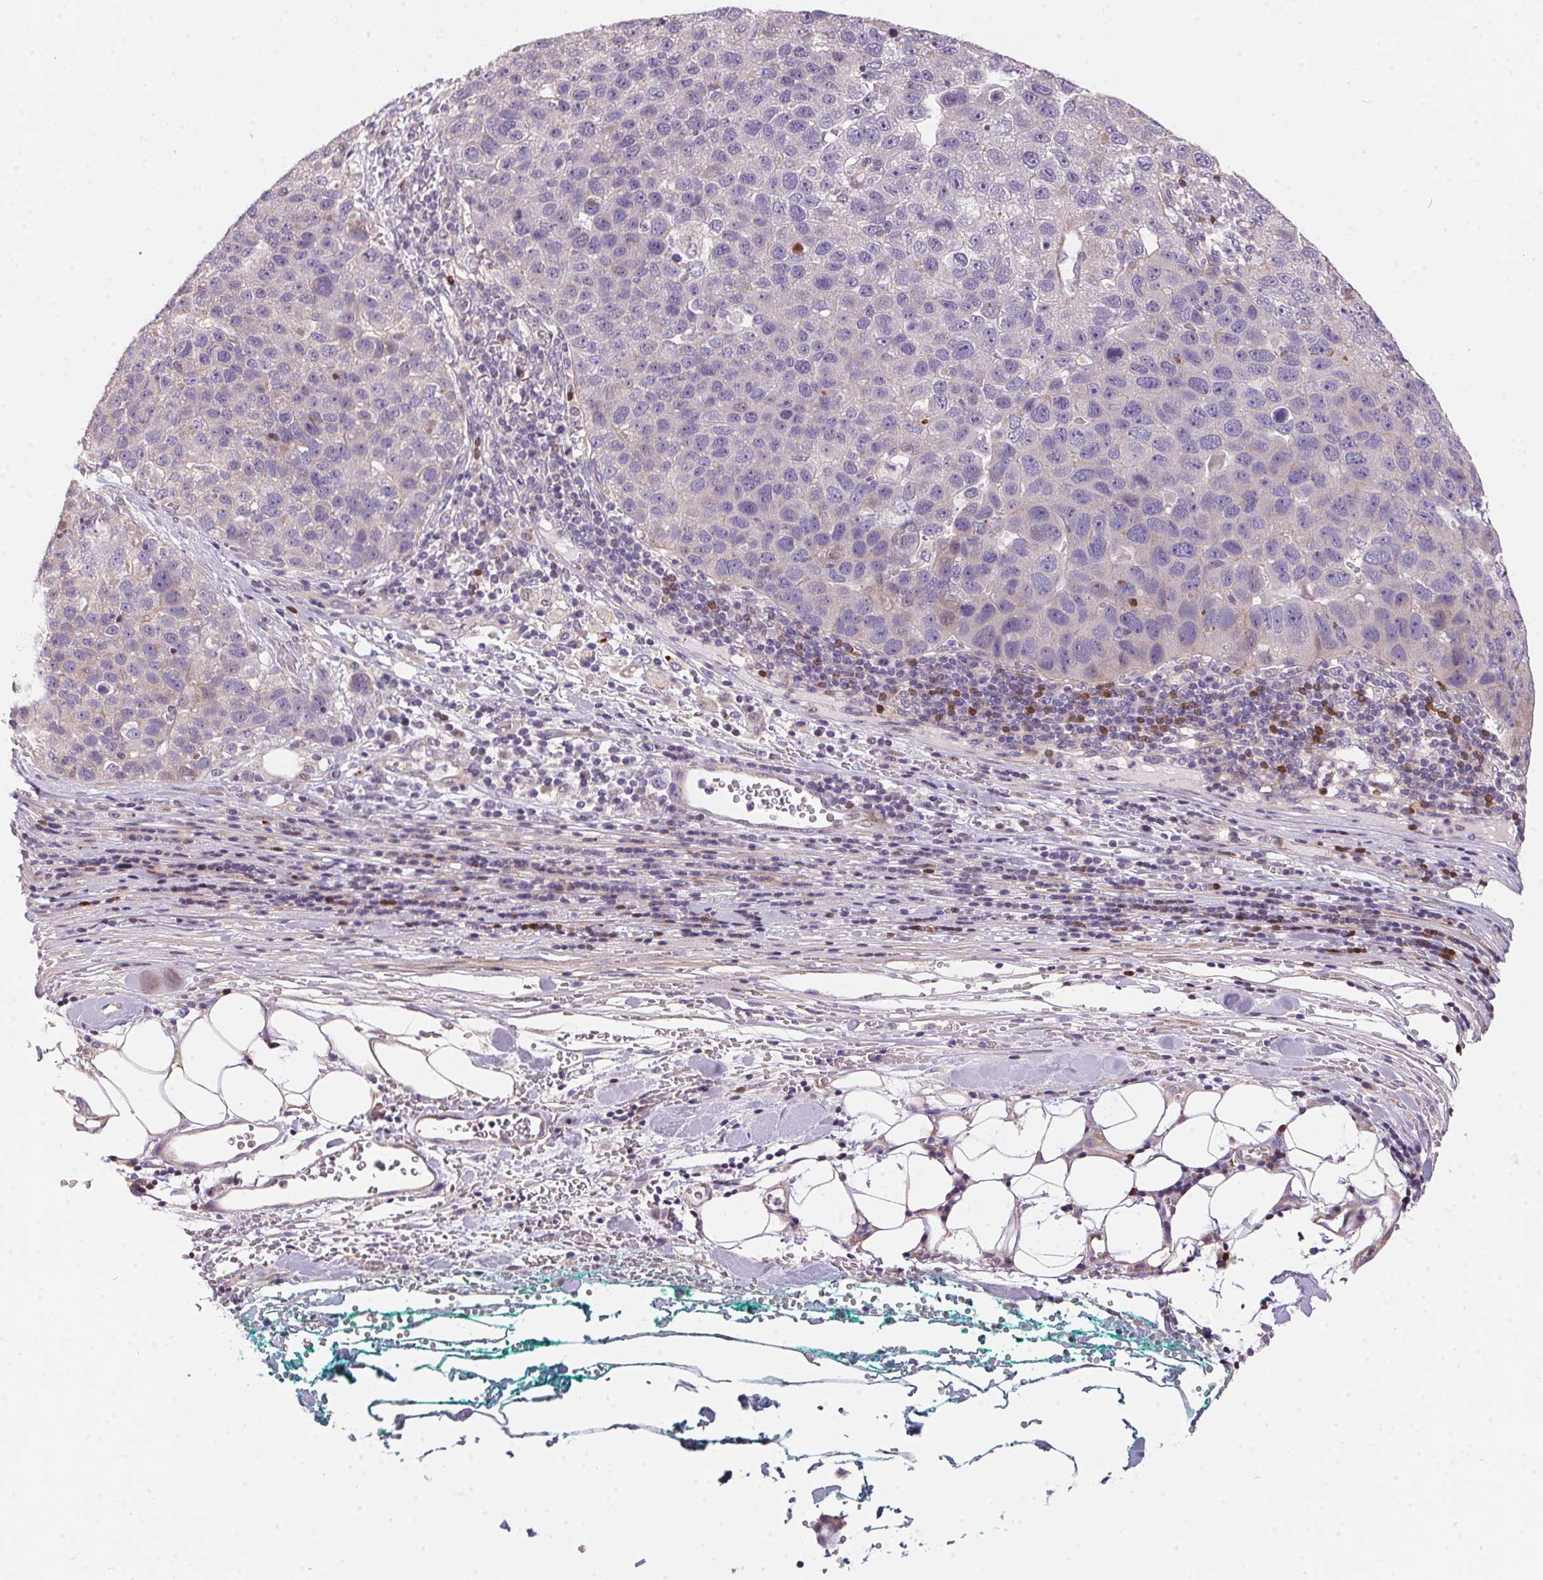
{"staining": {"intensity": "negative", "quantity": "none", "location": "none"}, "tissue": "pancreatic cancer", "cell_type": "Tumor cells", "image_type": "cancer", "snomed": [{"axis": "morphology", "description": "Adenocarcinoma, NOS"}, {"axis": "topography", "description": "Pancreas"}], "caption": "This micrograph is of pancreatic adenocarcinoma stained with IHC to label a protein in brown with the nuclei are counter-stained blue. There is no positivity in tumor cells. (DAB (3,3'-diaminobenzidine) immunohistochemistry (IHC) visualized using brightfield microscopy, high magnification).", "gene": "UNC13B", "patient": {"sex": "female", "age": 61}}